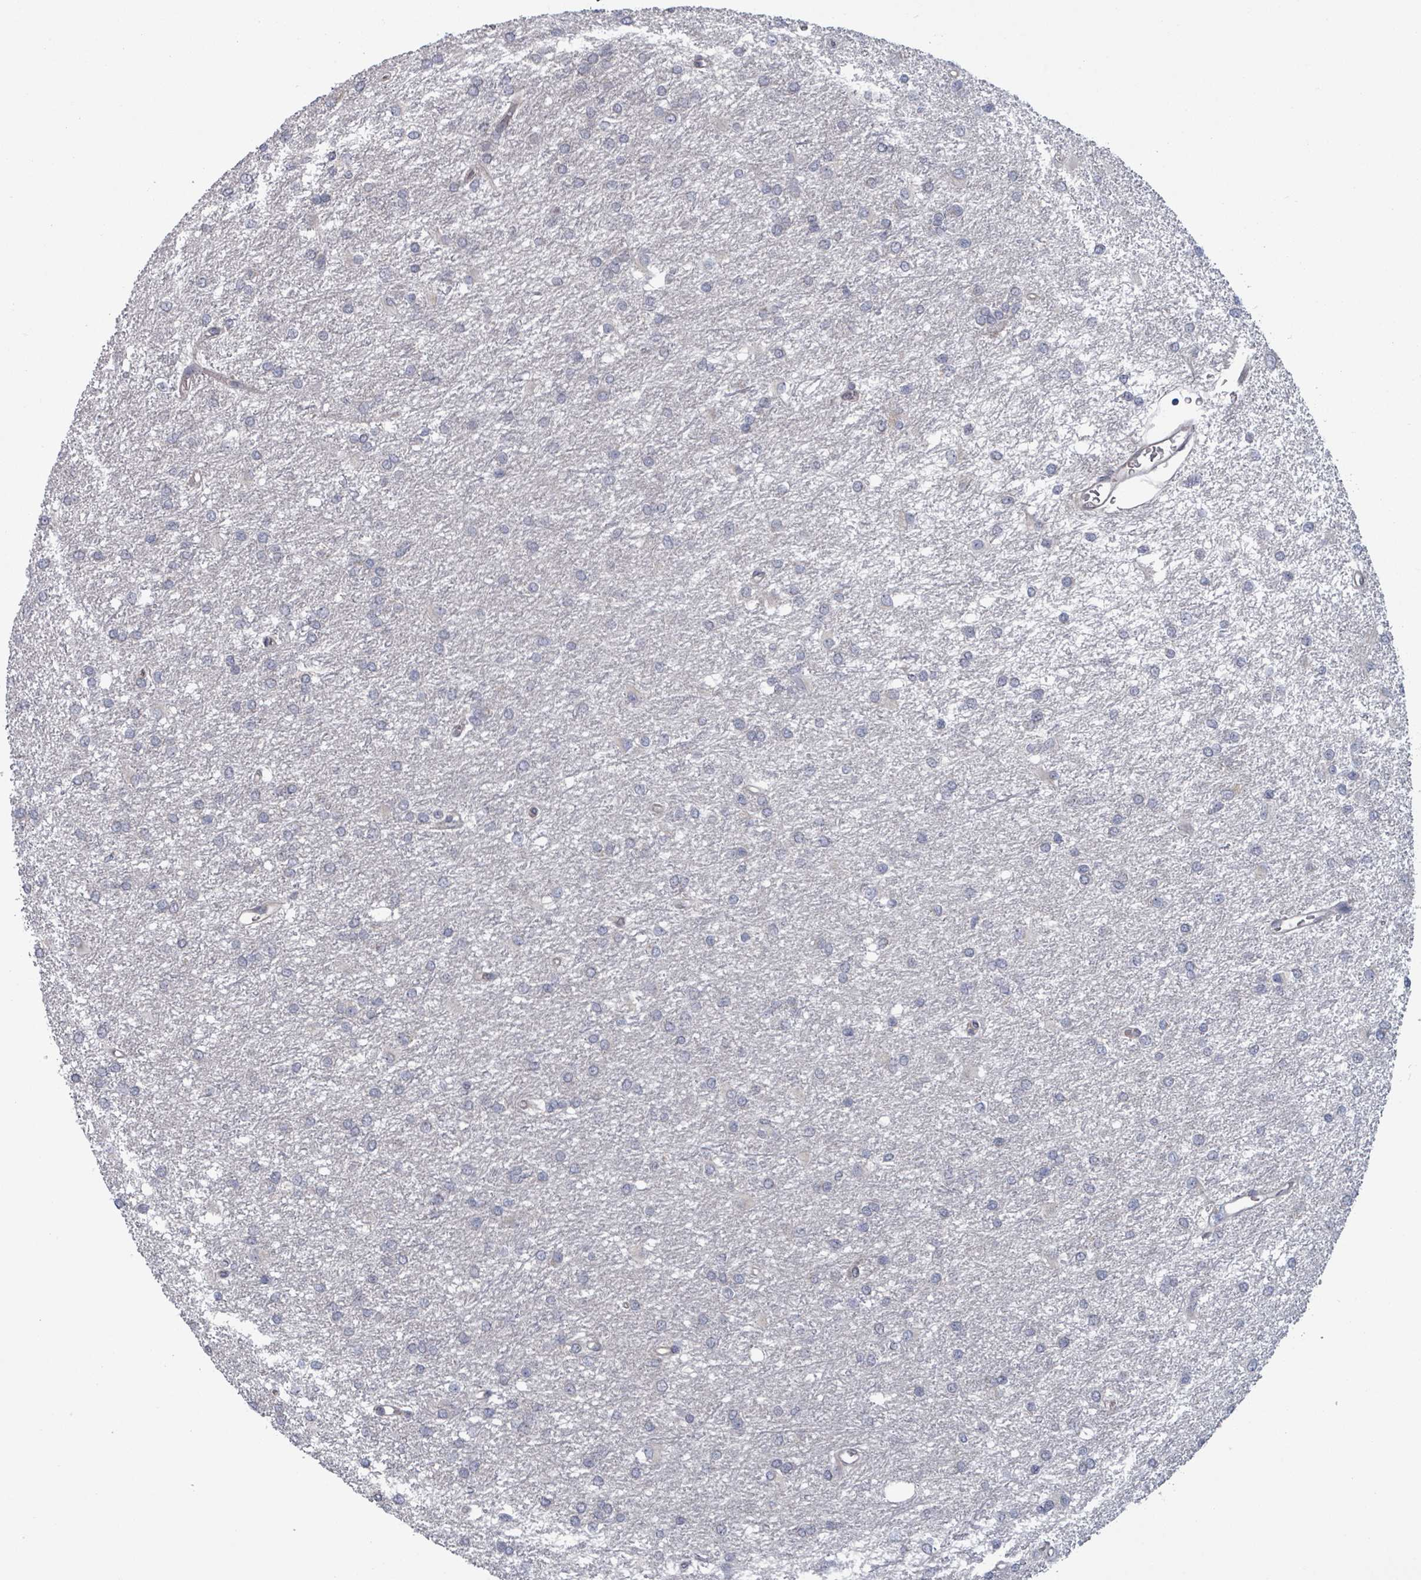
{"staining": {"intensity": "negative", "quantity": "none", "location": "none"}, "tissue": "glioma", "cell_type": "Tumor cells", "image_type": "cancer", "snomed": [{"axis": "morphology", "description": "Glioma, malignant, High grade"}, {"axis": "topography", "description": "Brain"}], "caption": "Immunohistochemistry image of neoplastic tissue: human glioma stained with DAB (3,3'-diaminobenzidine) demonstrates no significant protein staining in tumor cells.", "gene": "FKBP1A", "patient": {"sex": "female", "age": 50}}